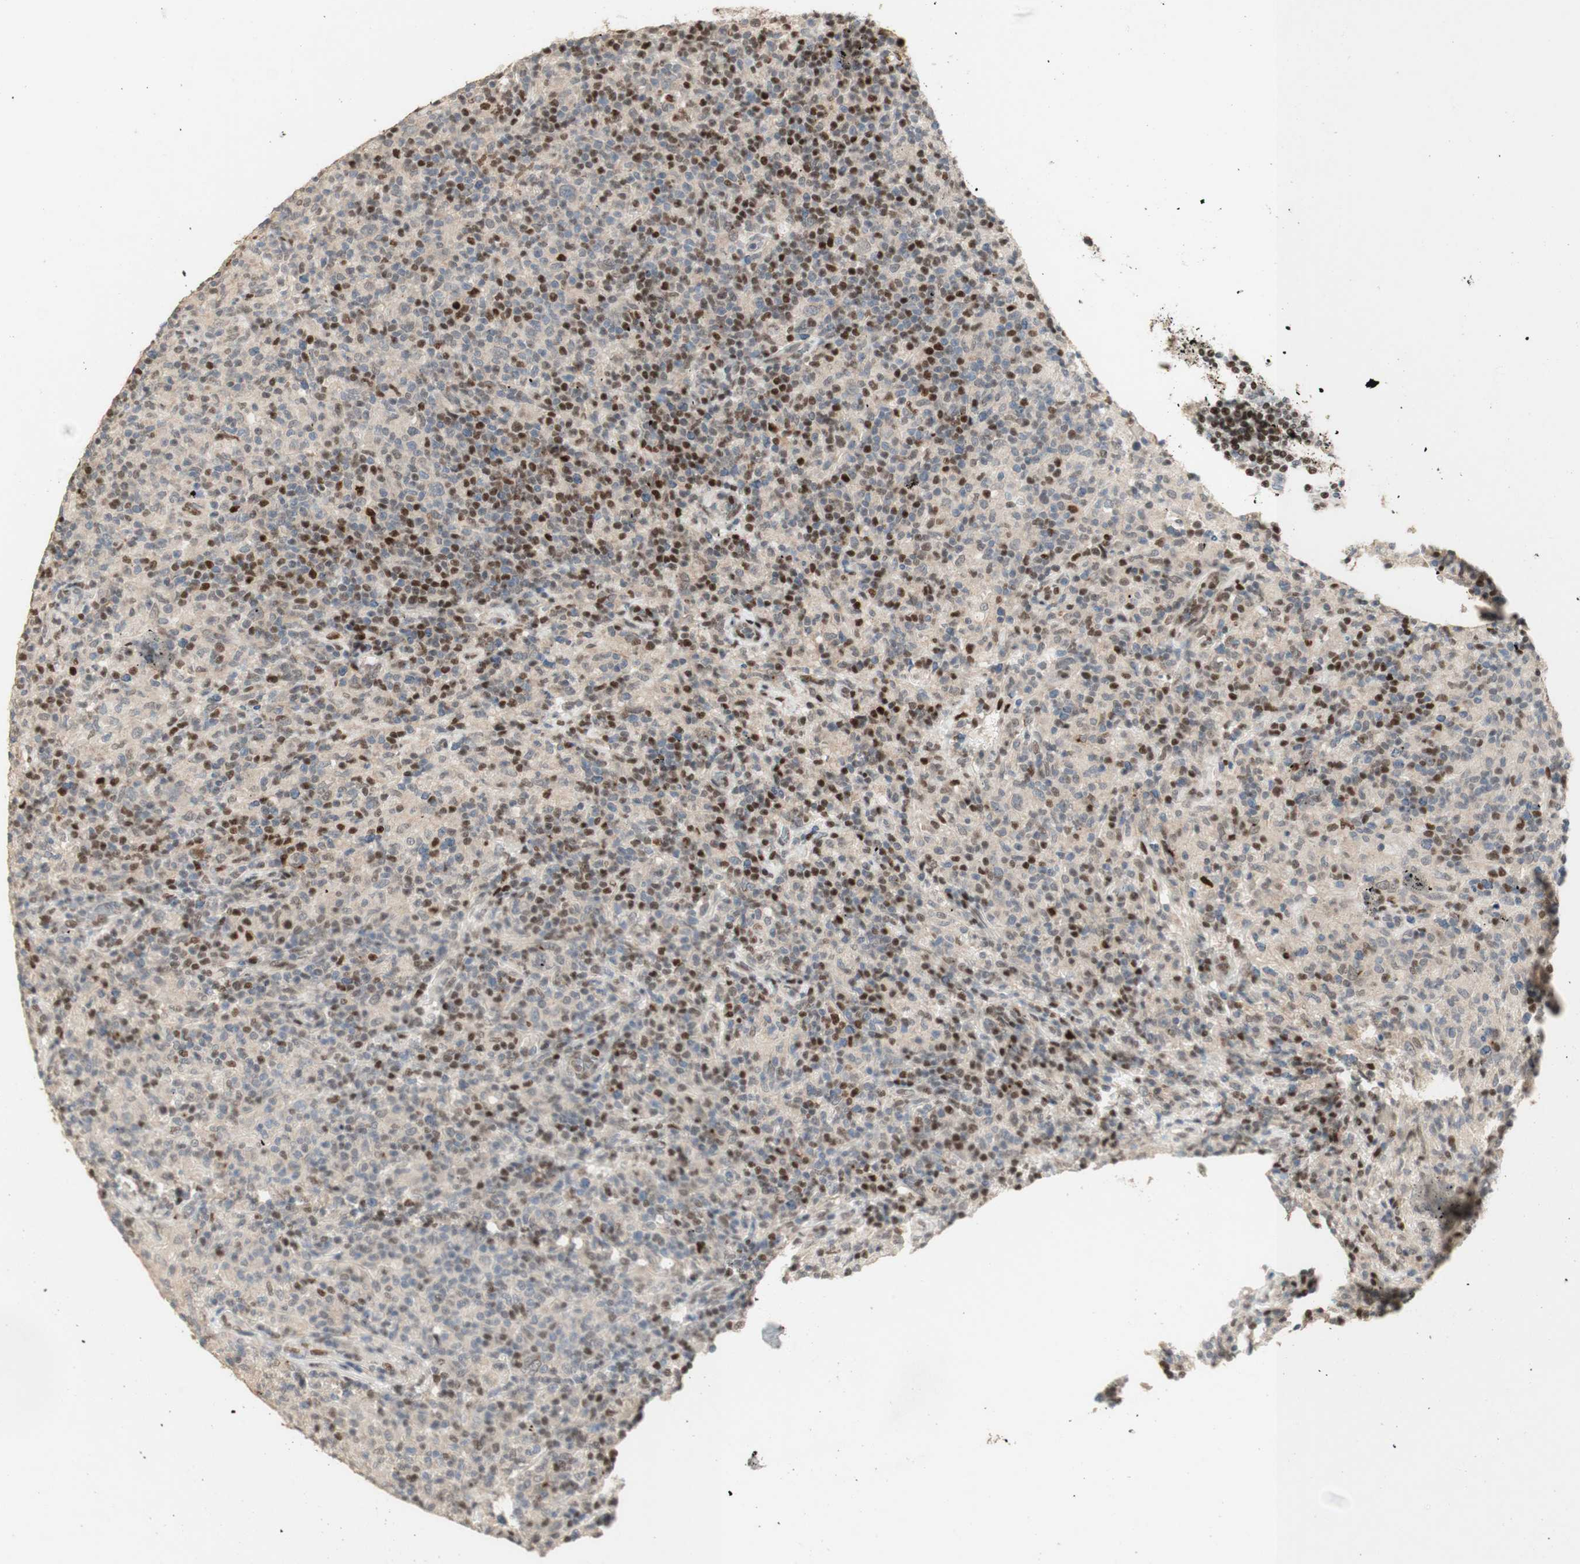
{"staining": {"intensity": "negative", "quantity": "none", "location": "none"}, "tissue": "lymphoma", "cell_type": "Tumor cells", "image_type": "cancer", "snomed": [{"axis": "morphology", "description": "Hodgkin's disease, NOS"}, {"axis": "topography", "description": "Lymph node"}], "caption": "Tumor cells are negative for protein expression in human lymphoma.", "gene": "FOXP1", "patient": {"sex": "male", "age": 70}}